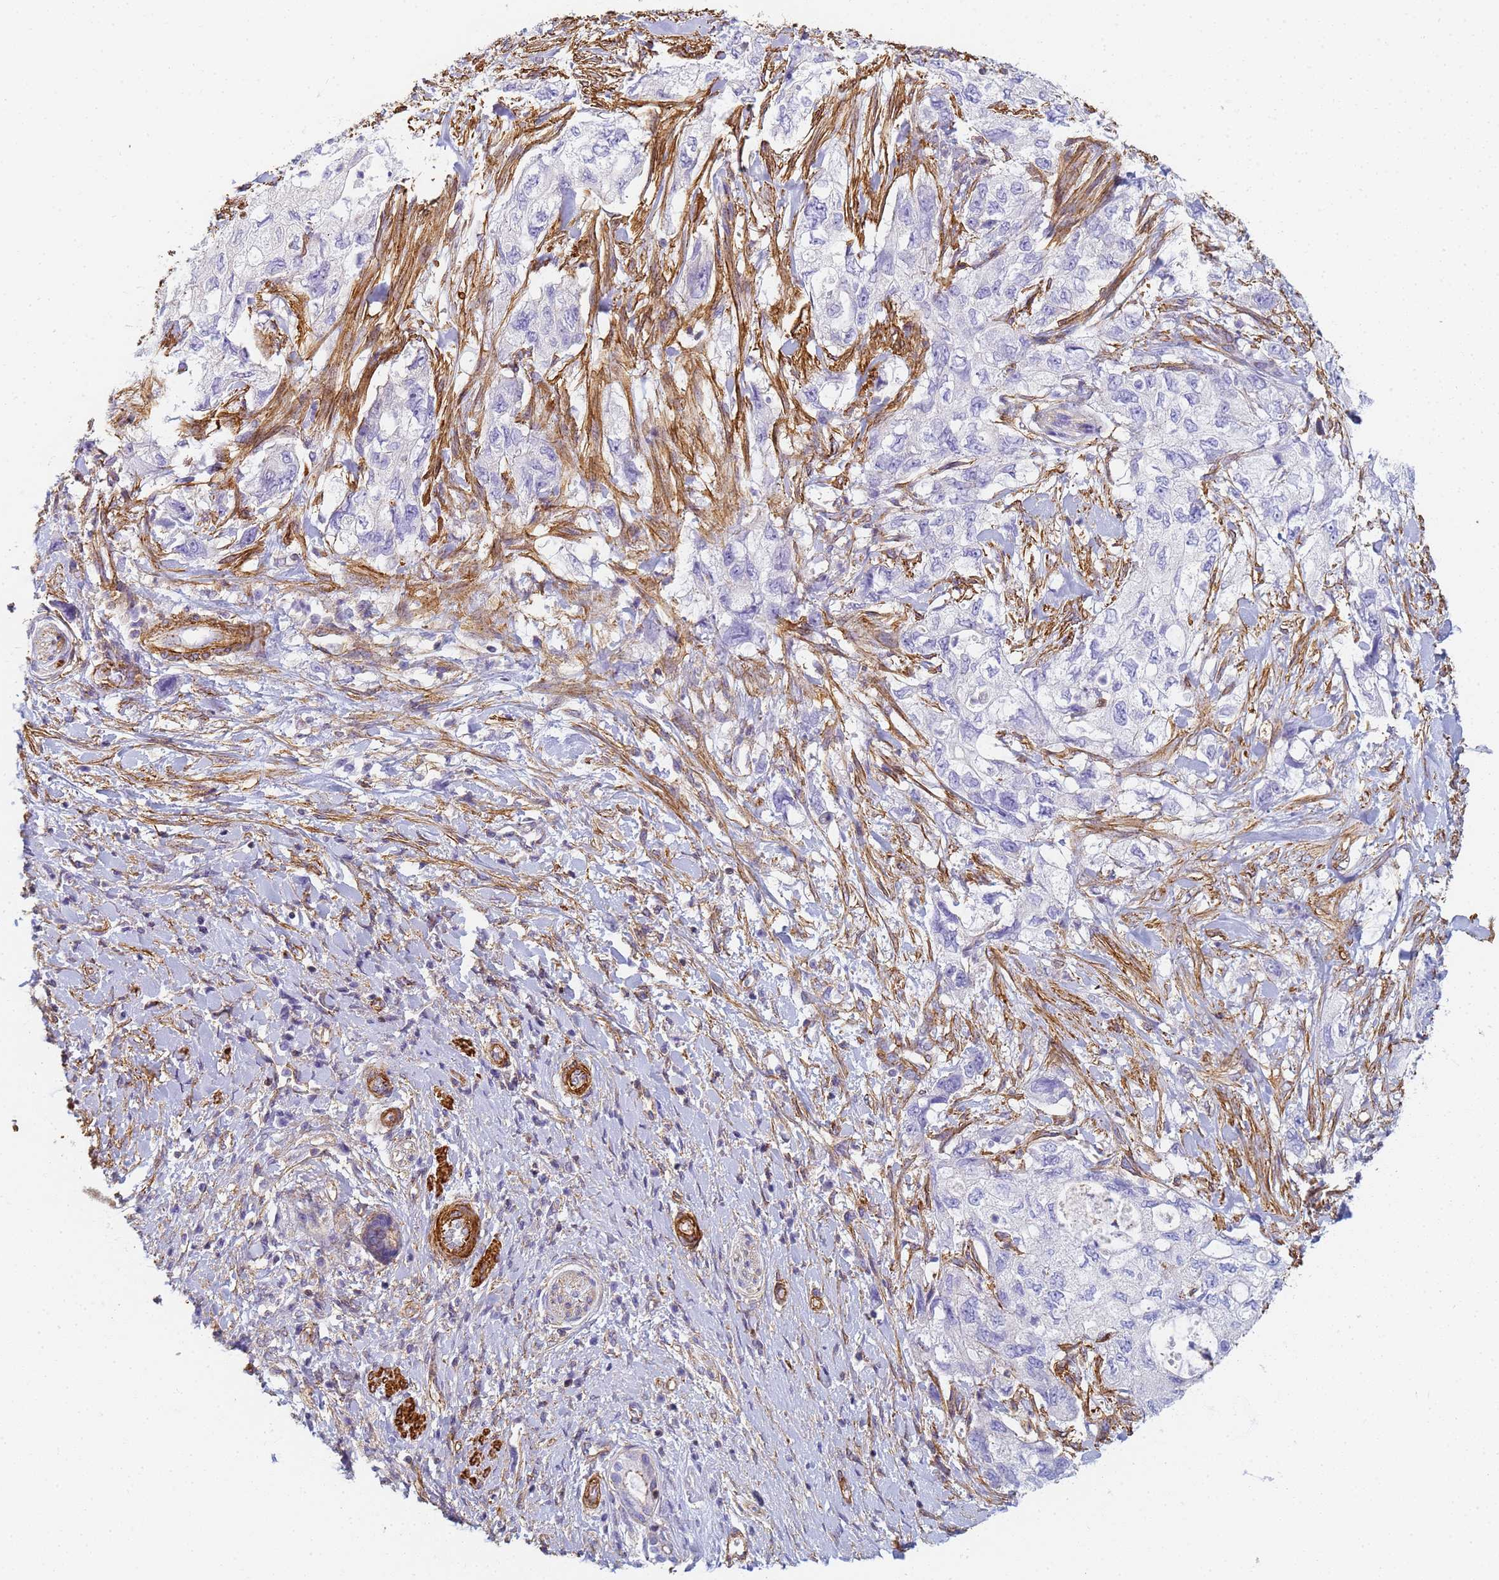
{"staining": {"intensity": "negative", "quantity": "none", "location": "none"}, "tissue": "pancreatic cancer", "cell_type": "Tumor cells", "image_type": "cancer", "snomed": [{"axis": "morphology", "description": "Adenocarcinoma, NOS"}, {"axis": "topography", "description": "Pancreas"}], "caption": "There is no significant positivity in tumor cells of pancreatic cancer.", "gene": "TPM1", "patient": {"sex": "female", "age": 73}}